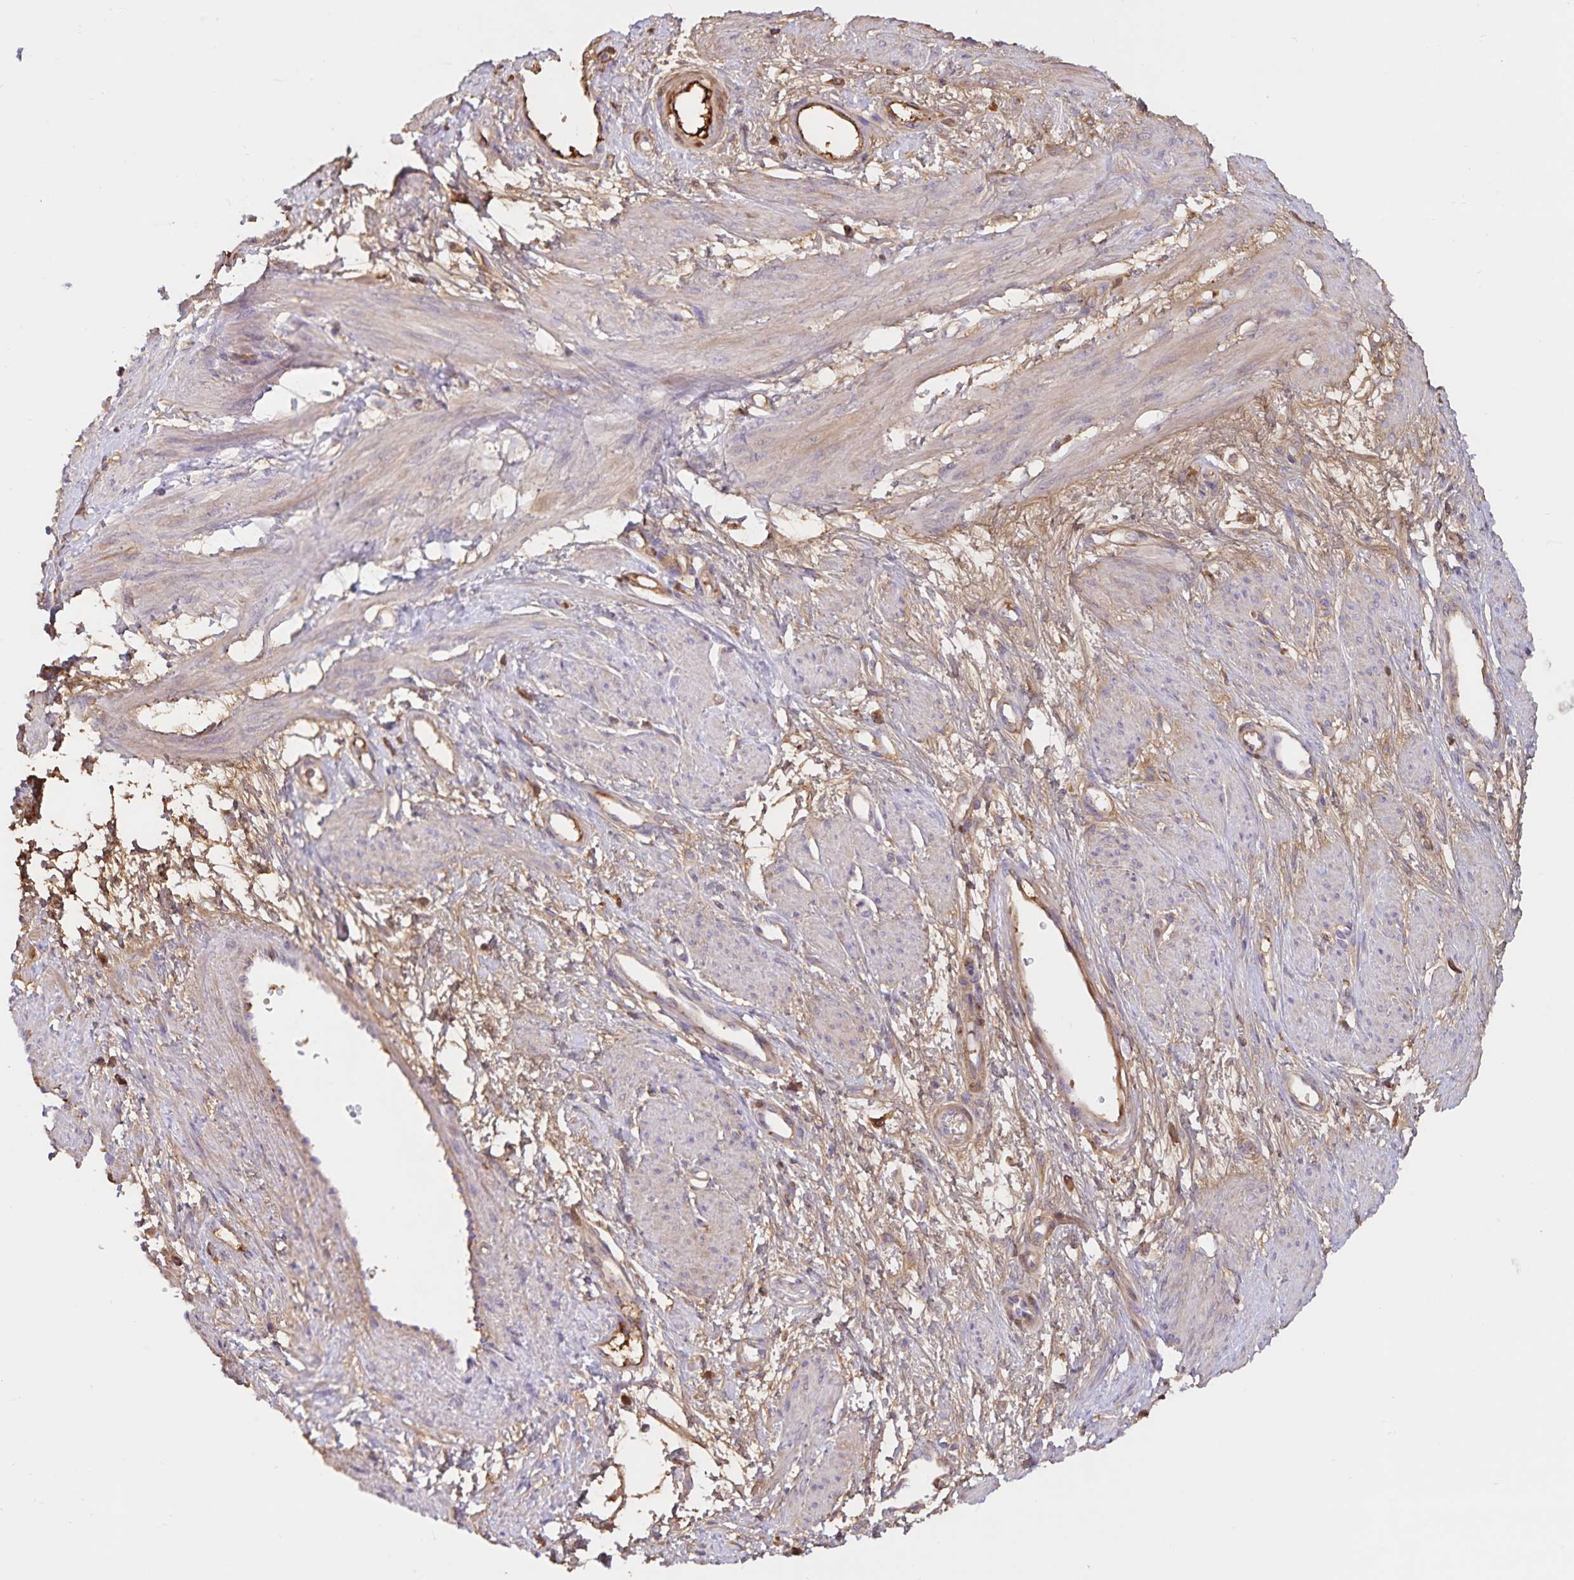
{"staining": {"intensity": "weak", "quantity": "<25%", "location": "cytoplasmic/membranous"}, "tissue": "smooth muscle", "cell_type": "Smooth muscle cells", "image_type": "normal", "snomed": [{"axis": "morphology", "description": "Normal tissue, NOS"}, {"axis": "topography", "description": "Smooth muscle"}, {"axis": "topography", "description": "Uterus"}], "caption": "The immunohistochemistry histopathology image has no significant expression in smooth muscle cells of smooth muscle.", "gene": "FGG", "patient": {"sex": "female", "age": 39}}